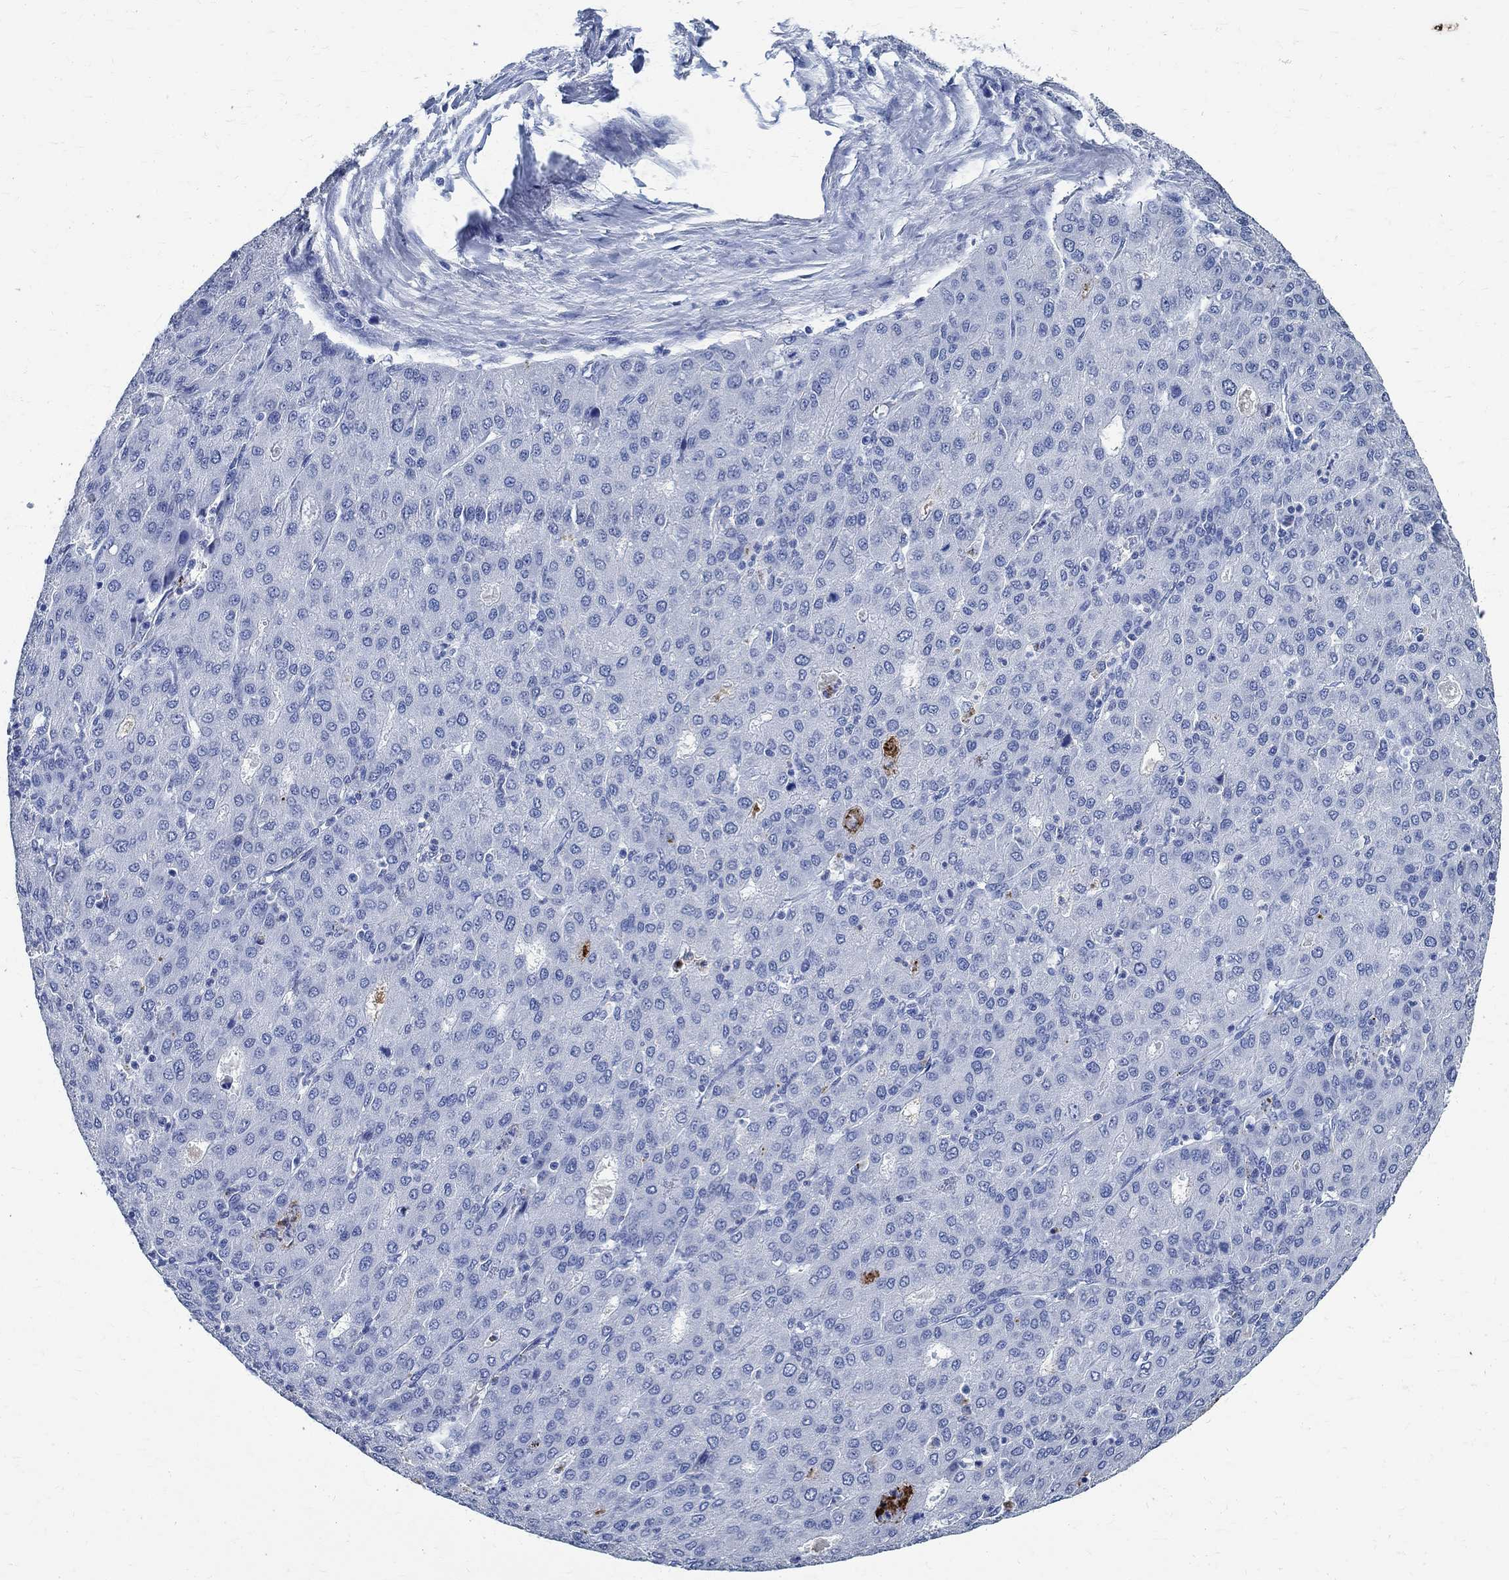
{"staining": {"intensity": "negative", "quantity": "none", "location": "none"}, "tissue": "liver cancer", "cell_type": "Tumor cells", "image_type": "cancer", "snomed": [{"axis": "morphology", "description": "Carcinoma, Hepatocellular, NOS"}, {"axis": "topography", "description": "Liver"}], "caption": "This is an immunohistochemistry histopathology image of human hepatocellular carcinoma (liver). There is no positivity in tumor cells.", "gene": "TMEM221", "patient": {"sex": "male", "age": 65}}